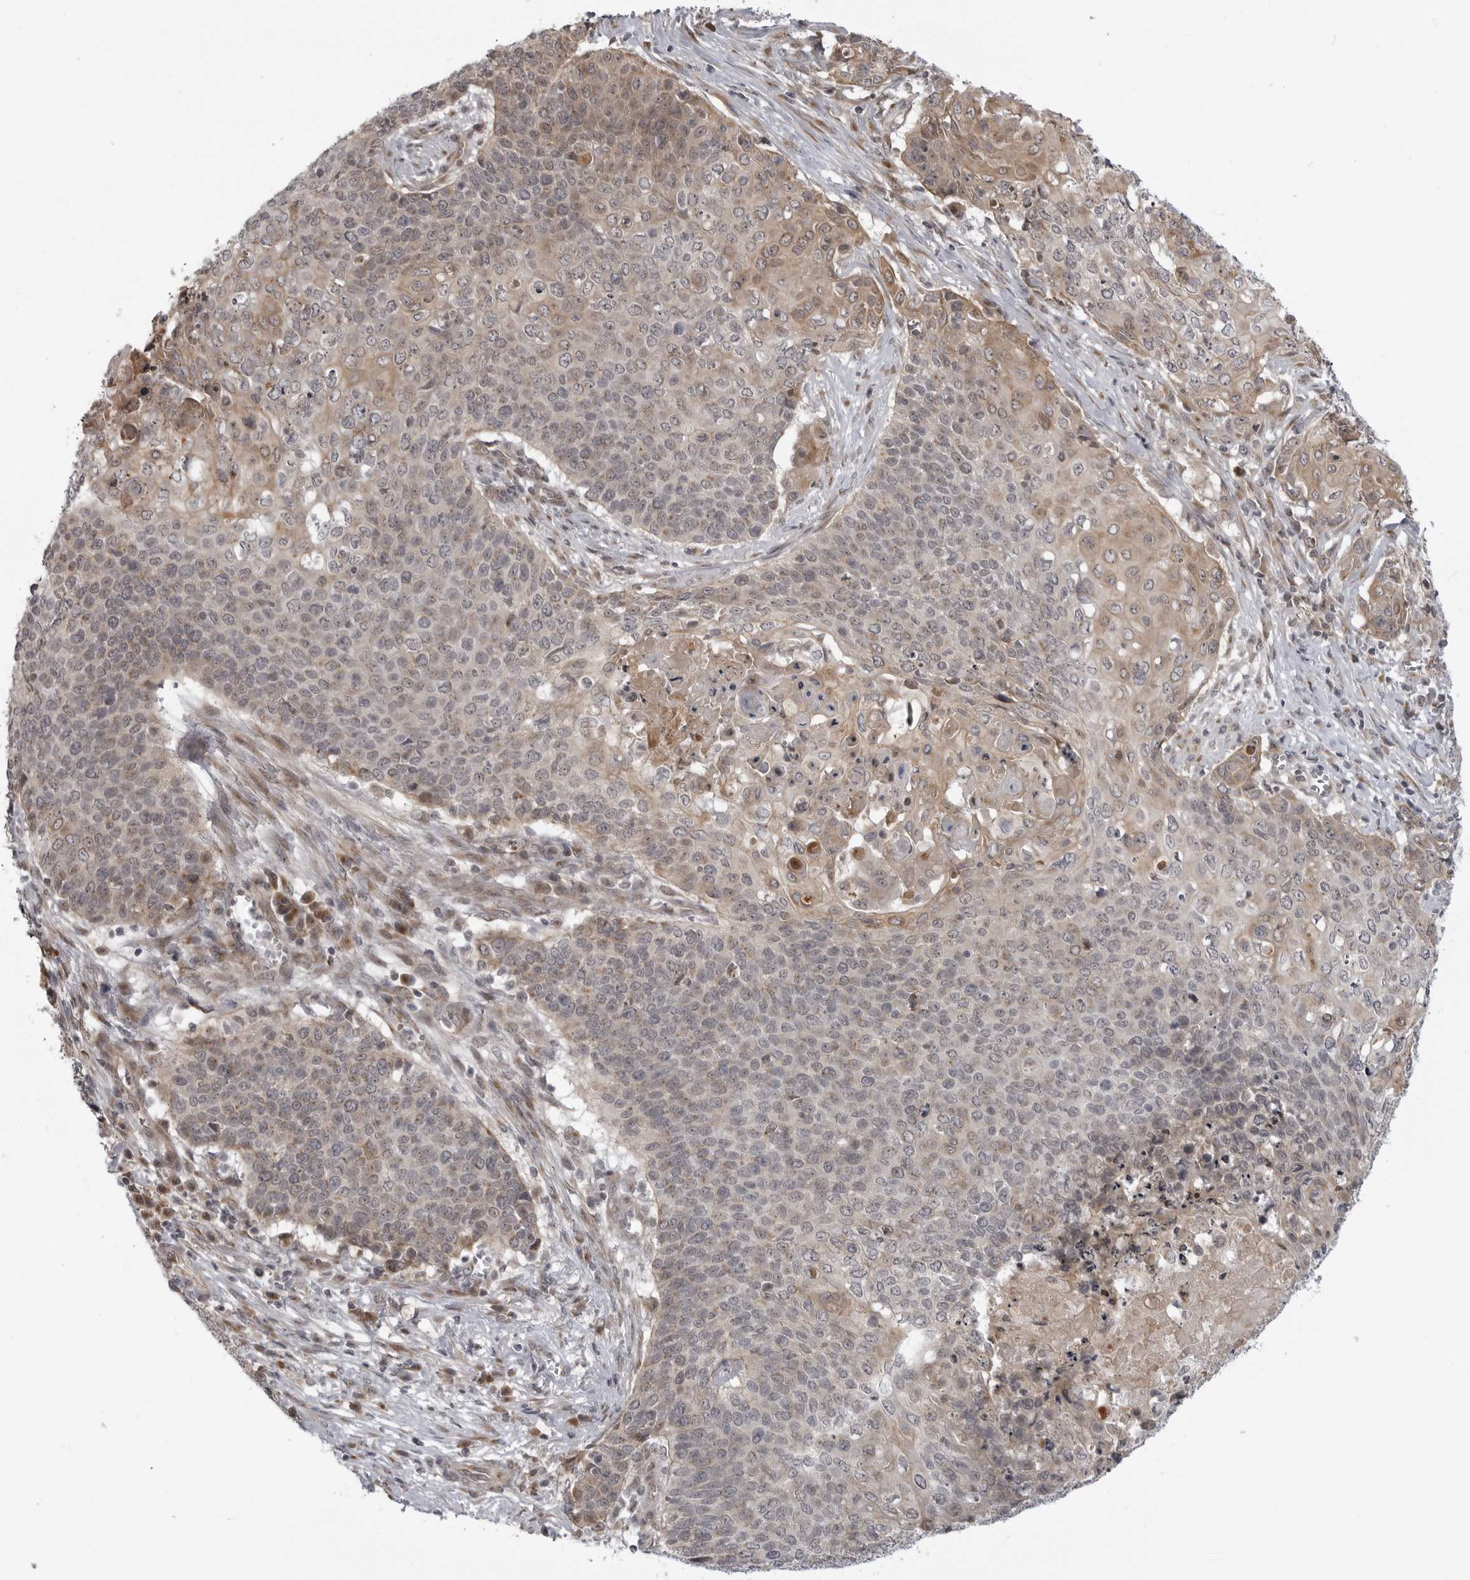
{"staining": {"intensity": "weak", "quantity": "25%-75%", "location": "cytoplasmic/membranous,nuclear"}, "tissue": "cervical cancer", "cell_type": "Tumor cells", "image_type": "cancer", "snomed": [{"axis": "morphology", "description": "Squamous cell carcinoma, NOS"}, {"axis": "topography", "description": "Cervix"}], "caption": "A histopathology image of cervical cancer (squamous cell carcinoma) stained for a protein reveals weak cytoplasmic/membranous and nuclear brown staining in tumor cells.", "gene": "LRRC45", "patient": {"sex": "female", "age": 39}}